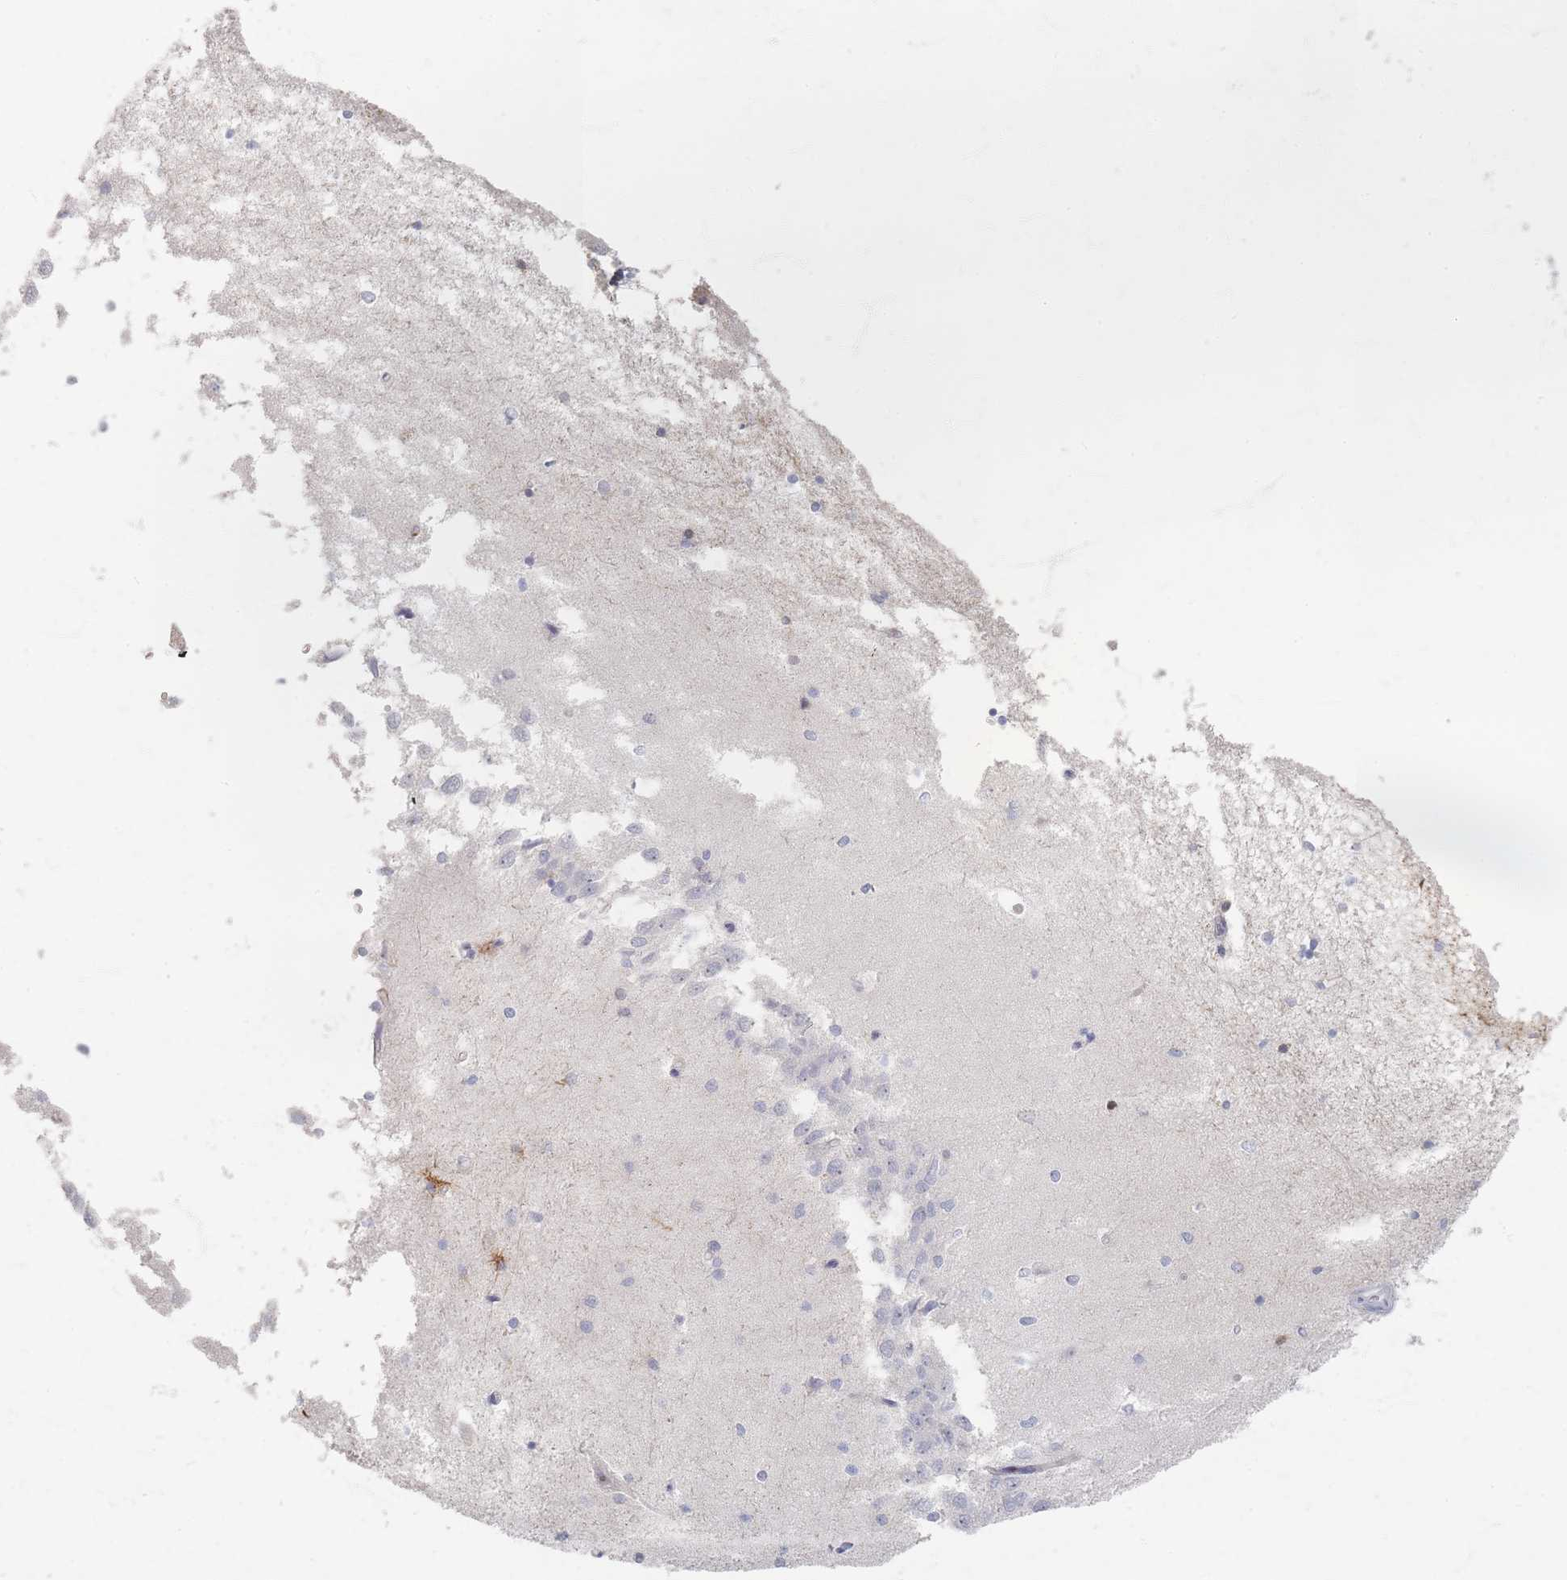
{"staining": {"intensity": "moderate", "quantity": "<25%", "location": "cytoplasmic/membranous"}, "tissue": "hippocampus", "cell_type": "Glial cells", "image_type": "normal", "snomed": [{"axis": "morphology", "description": "Normal tissue, NOS"}, {"axis": "topography", "description": "Hippocampus"}], "caption": "This image shows immunohistochemistry staining of benign hippocampus, with low moderate cytoplasmic/membranous staining in about <25% of glial cells.", "gene": "ENSG00000251357", "patient": {"sex": "male", "age": 45}}